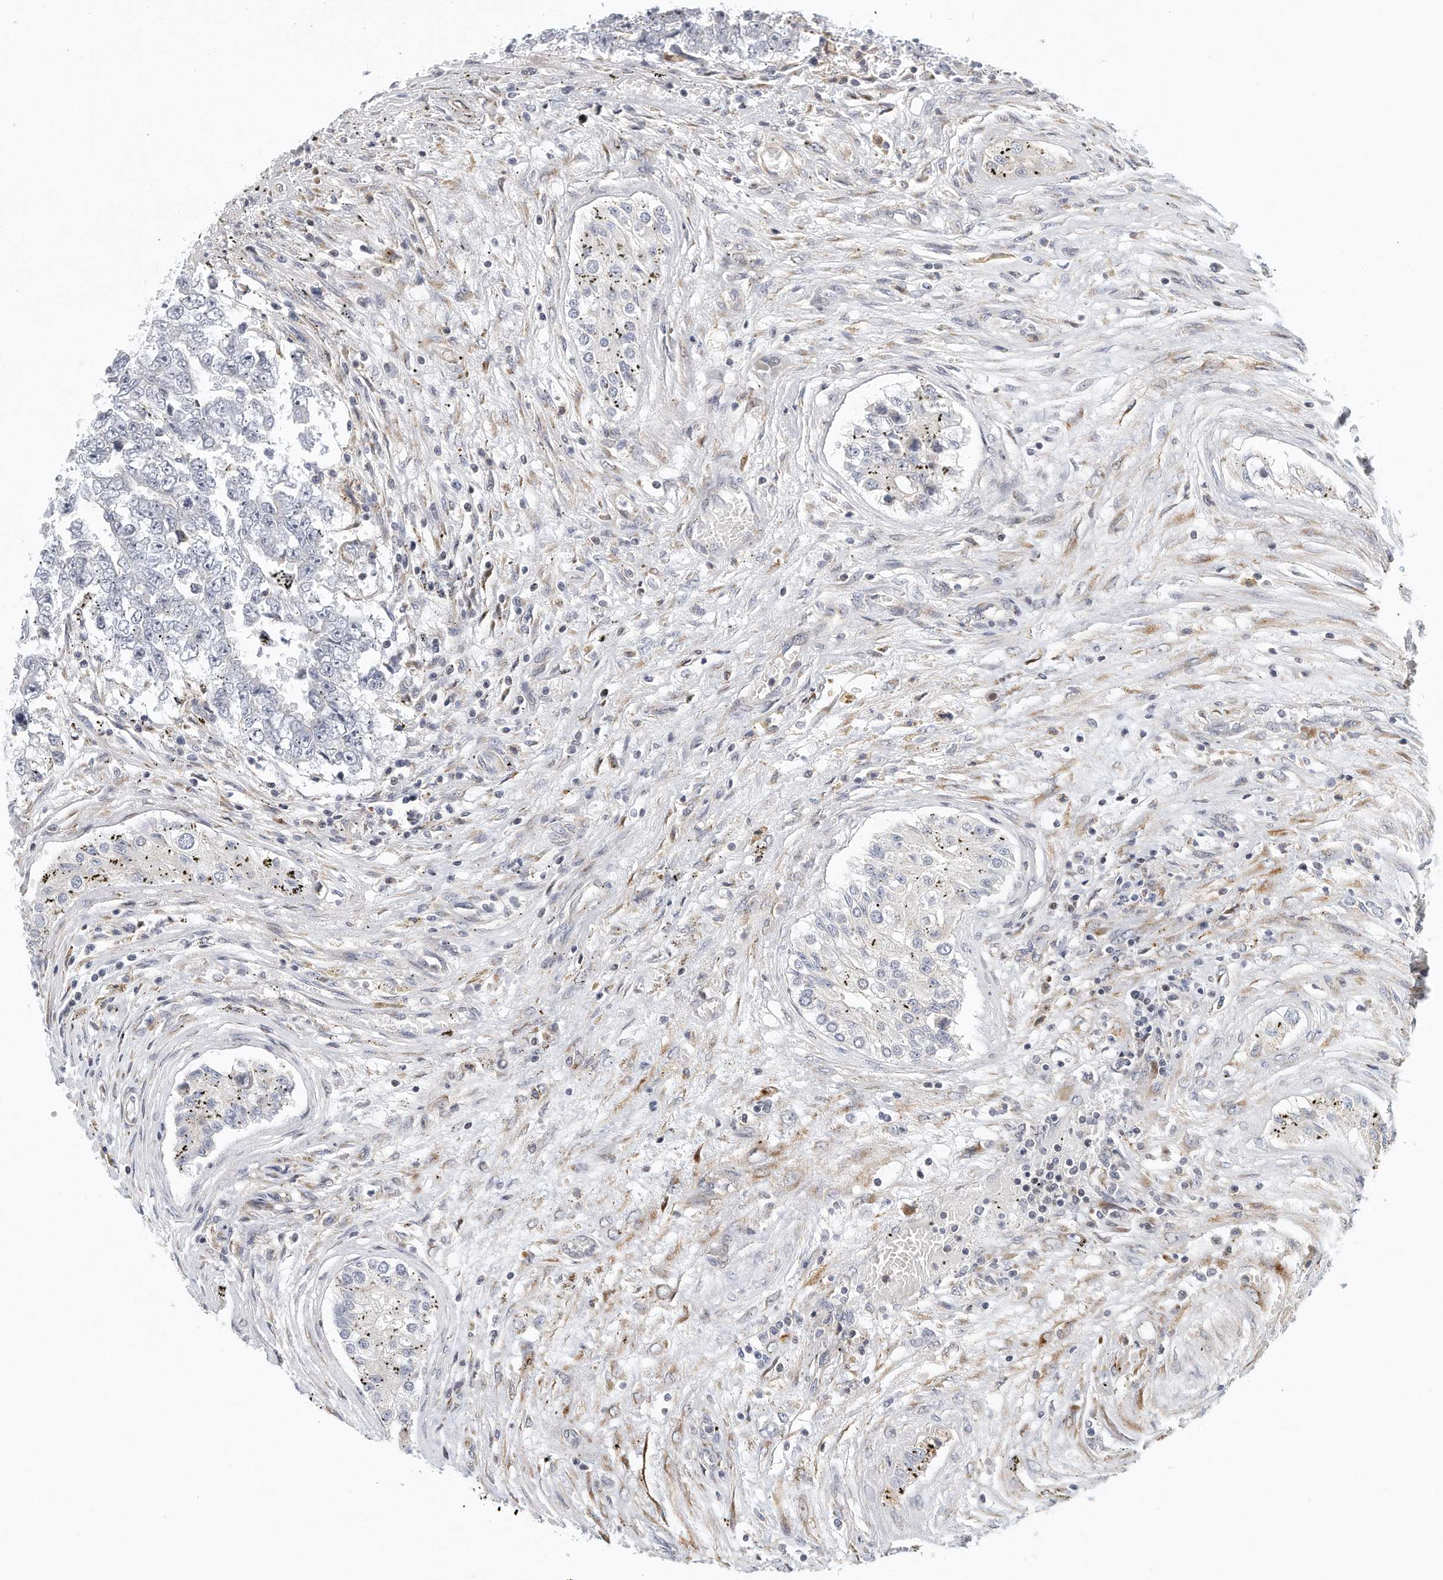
{"staining": {"intensity": "negative", "quantity": "none", "location": "none"}, "tissue": "testis cancer", "cell_type": "Tumor cells", "image_type": "cancer", "snomed": [{"axis": "morphology", "description": "Carcinoma, Embryonal, NOS"}, {"axis": "topography", "description": "Testis"}], "caption": "Tumor cells are negative for brown protein staining in testis cancer (embryonal carcinoma).", "gene": "VLDLR", "patient": {"sex": "male", "age": 25}}